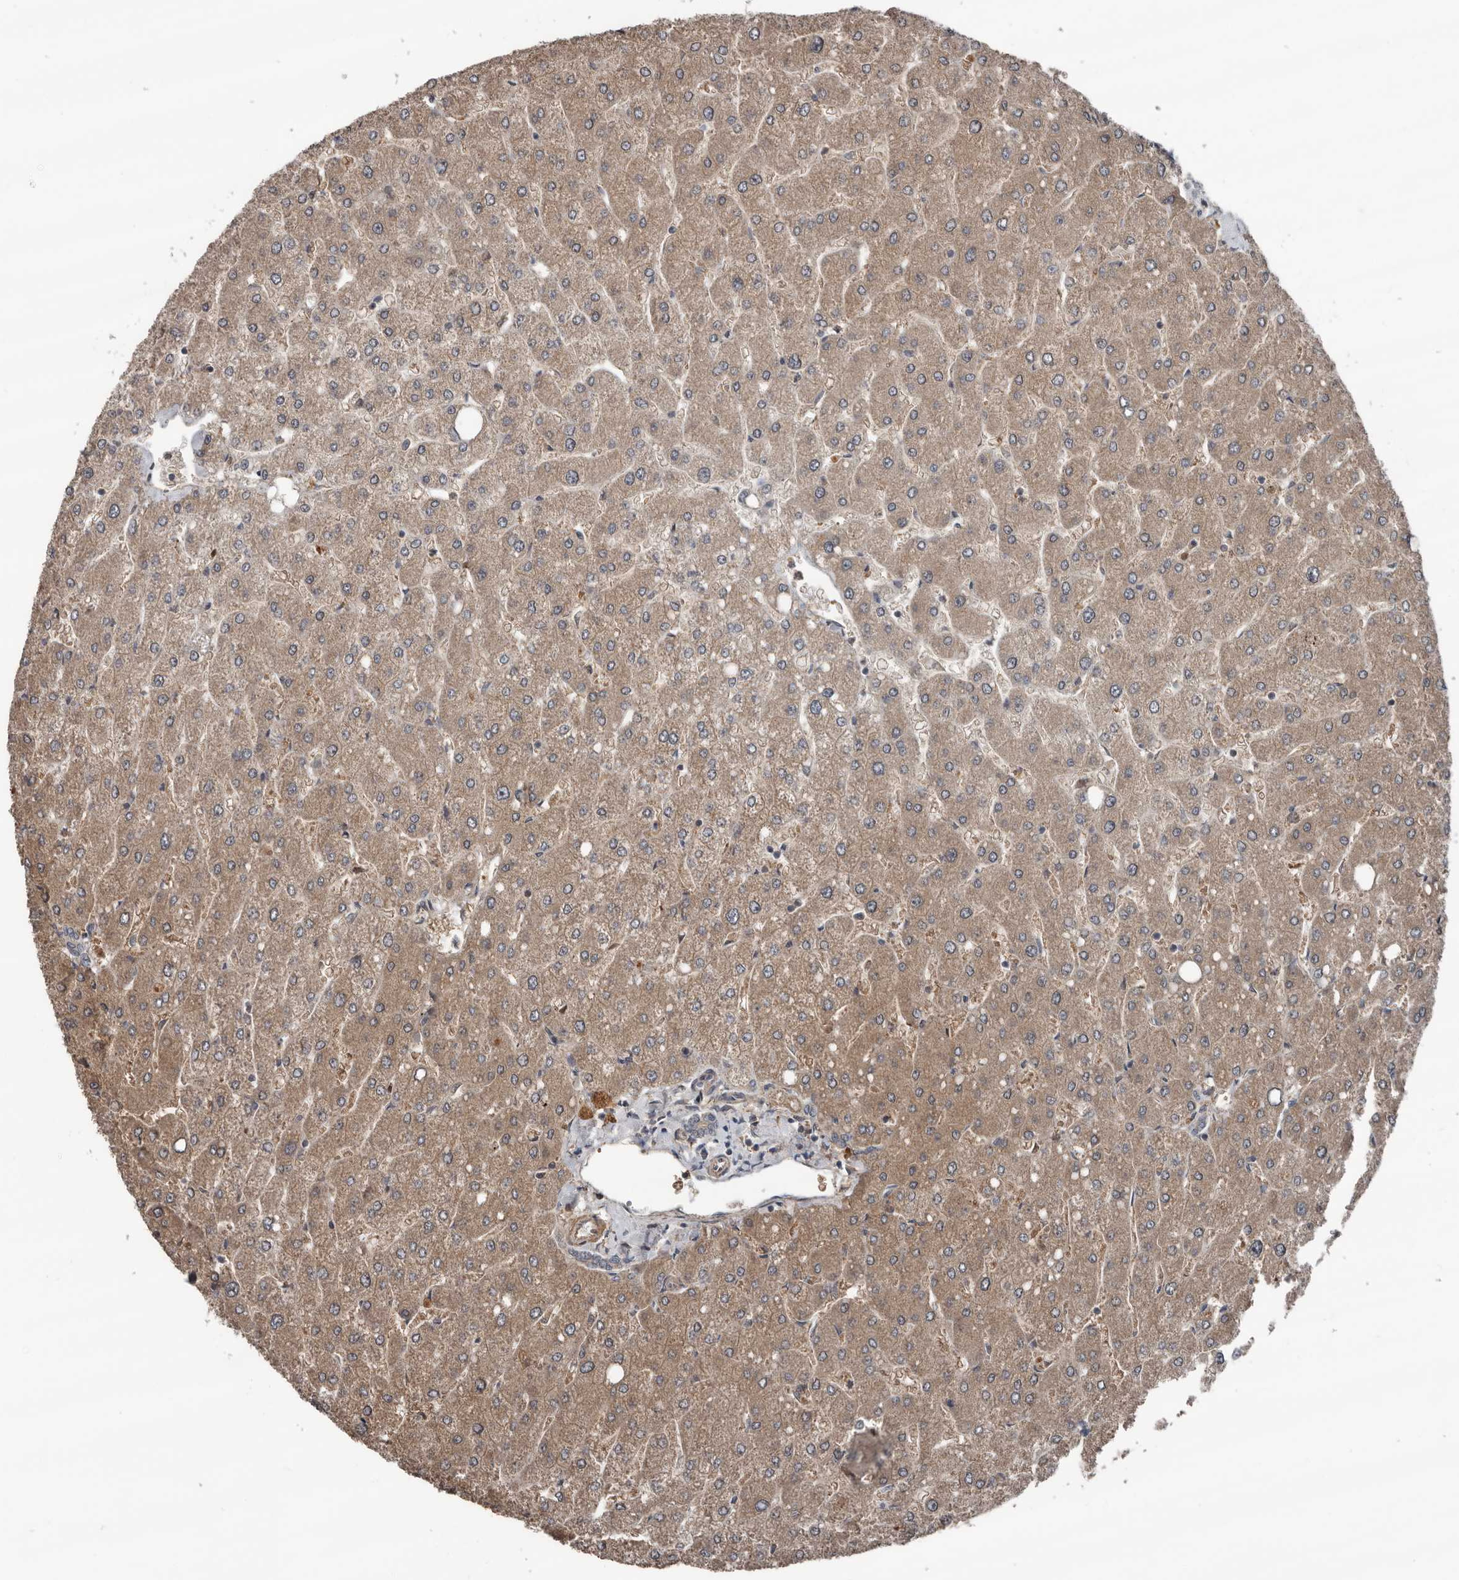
{"staining": {"intensity": "weak", "quantity": "25%-75%", "location": "cytoplasmic/membranous"}, "tissue": "liver", "cell_type": "Cholangiocytes", "image_type": "normal", "snomed": [{"axis": "morphology", "description": "Normal tissue, NOS"}, {"axis": "topography", "description": "Liver"}], "caption": "Protein expression analysis of benign liver exhibits weak cytoplasmic/membranous expression in approximately 25%-75% of cholangiocytes.", "gene": "DNAJB4", "patient": {"sex": "male", "age": 55}}